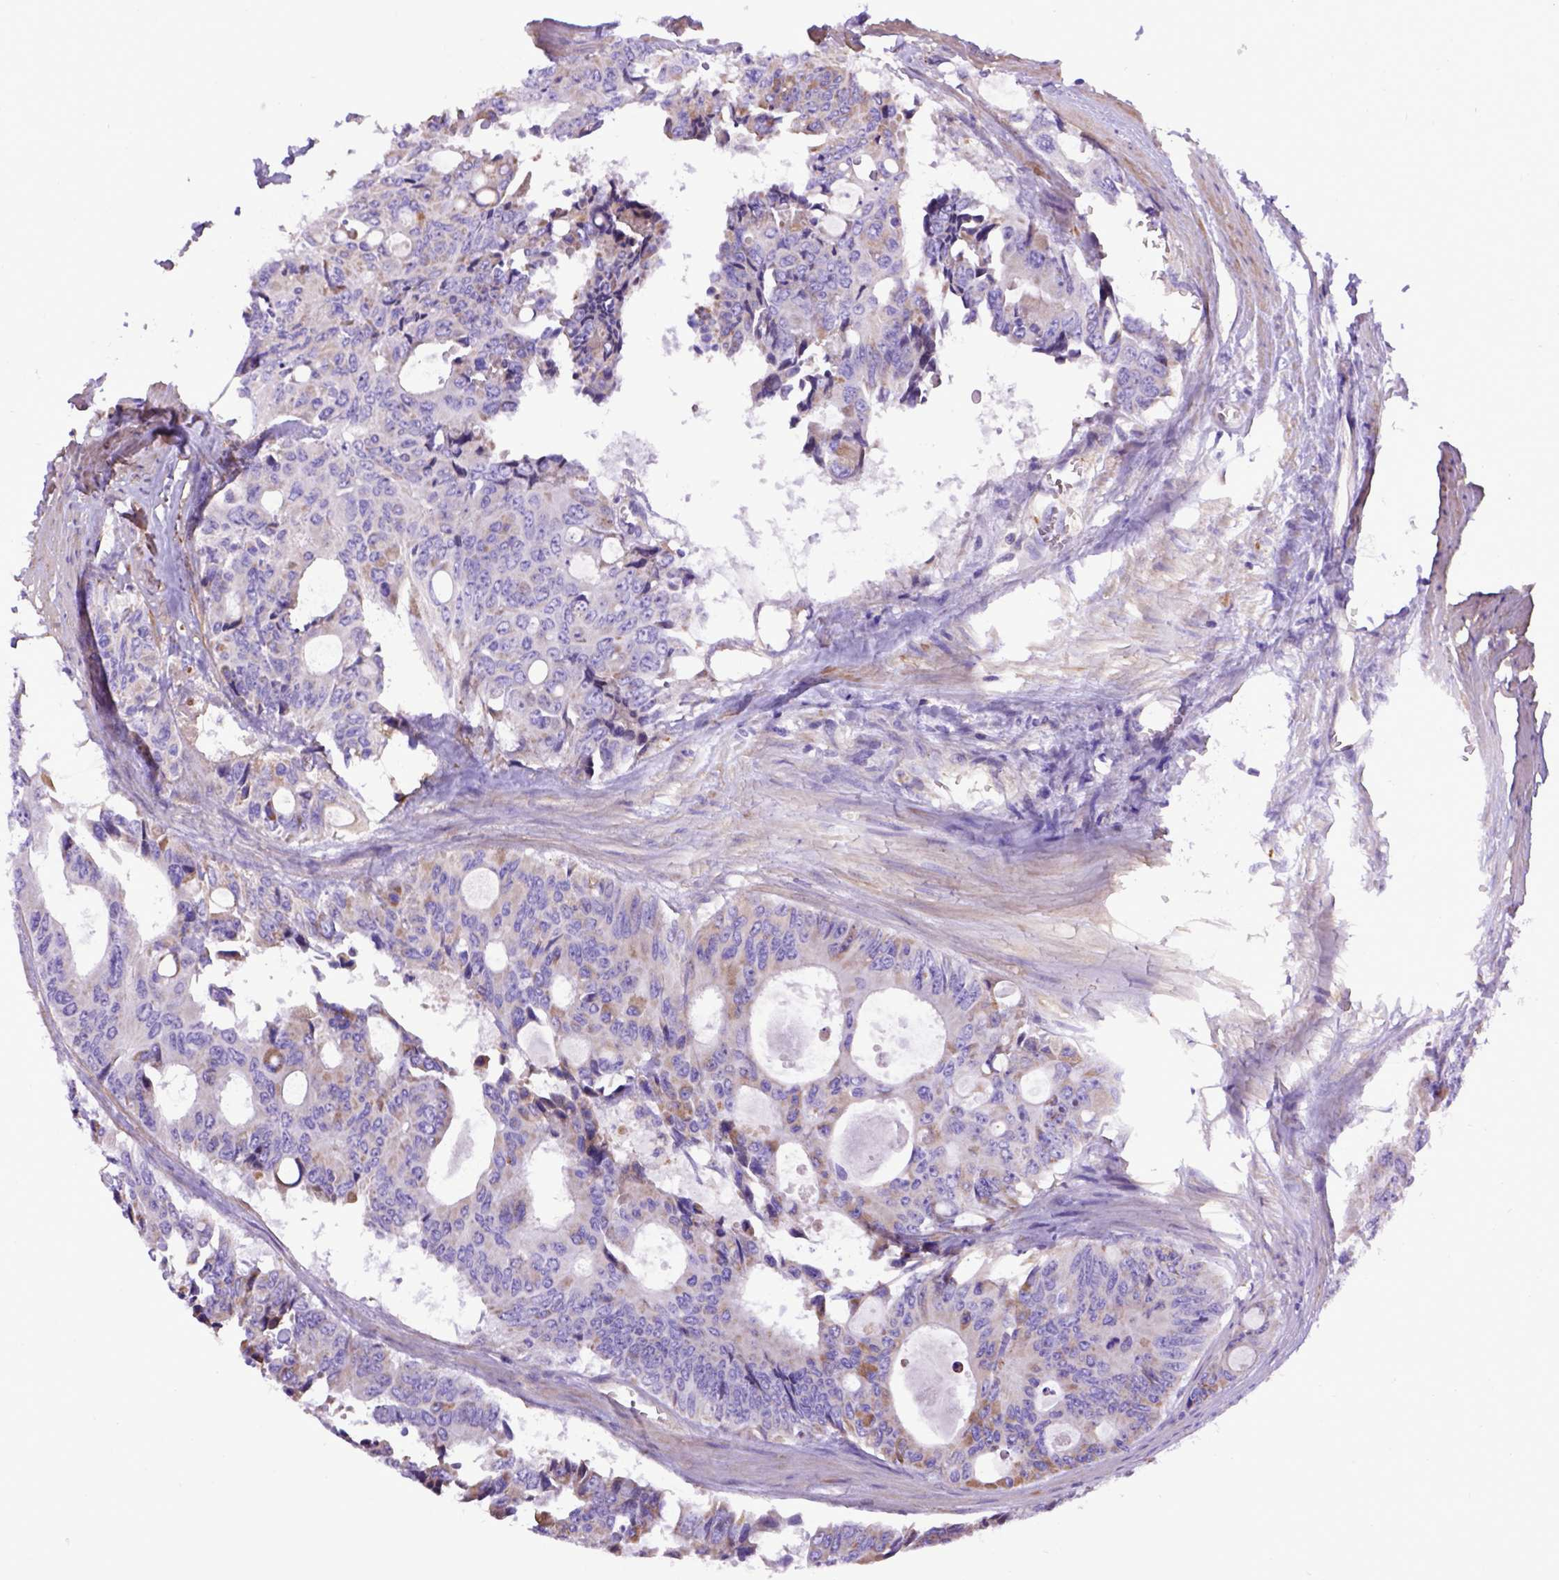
{"staining": {"intensity": "weak", "quantity": "25%-75%", "location": "cytoplasmic/membranous"}, "tissue": "colorectal cancer", "cell_type": "Tumor cells", "image_type": "cancer", "snomed": [{"axis": "morphology", "description": "Adenocarcinoma, NOS"}, {"axis": "topography", "description": "Rectum"}], "caption": "DAB (3,3'-diaminobenzidine) immunohistochemical staining of human colorectal cancer (adenocarcinoma) displays weak cytoplasmic/membranous protein expression in approximately 25%-75% of tumor cells.", "gene": "ASAH2", "patient": {"sex": "male", "age": 76}}